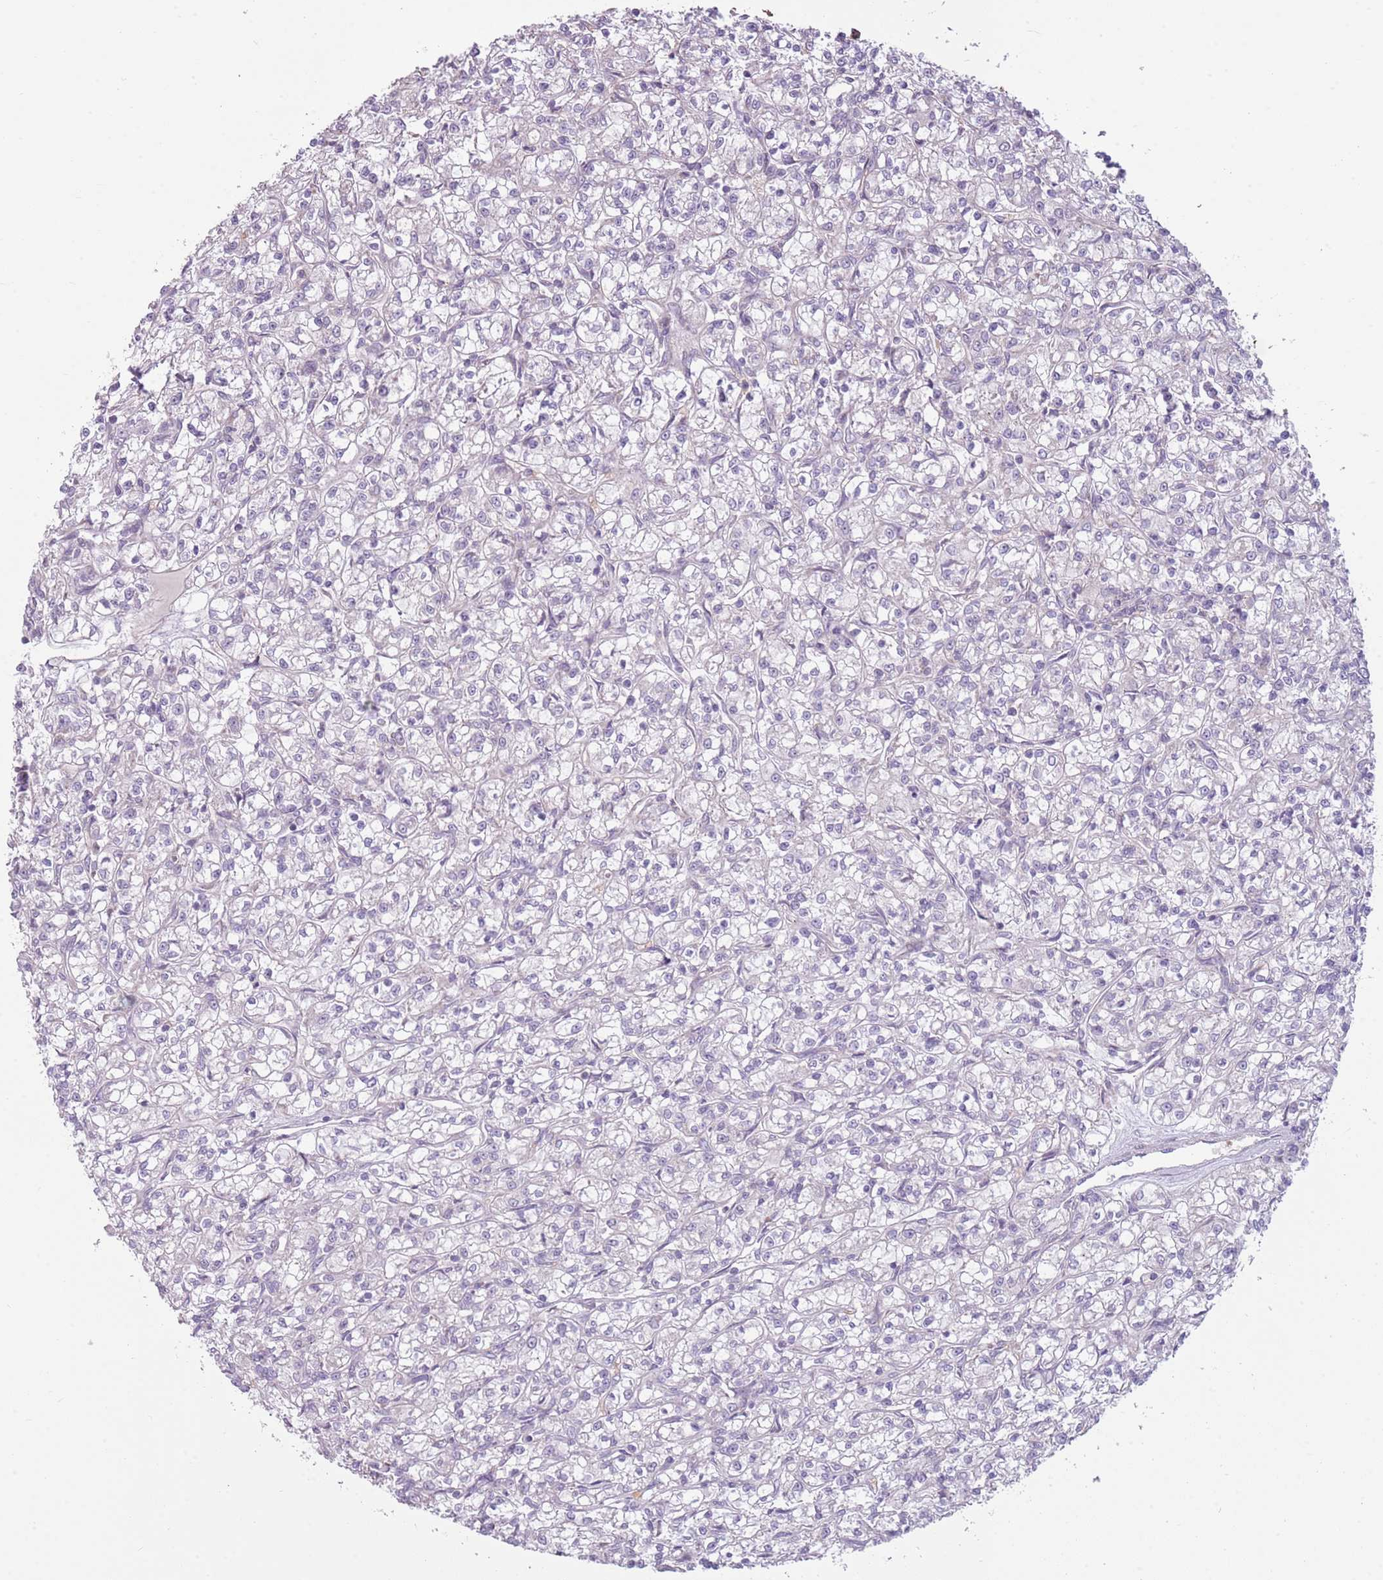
{"staining": {"intensity": "negative", "quantity": "none", "location": "none"}, "tissue": "renal cancer", "cell_type": "Tumor cells", "image_type": "cancer", "snomed": [{"axis": "morphology", "description": "Adenocarcinoma, NOS"}, {"axis": "topography", "description": "Kidney"}], "caption": "This is a histopathology image of immunohistochemistry staining of renal cancer (adenocarcinoma), which shows no staining in tumor cells.", "gene": "HSPA14", "patient": {"sex": "female", "age": 59}}